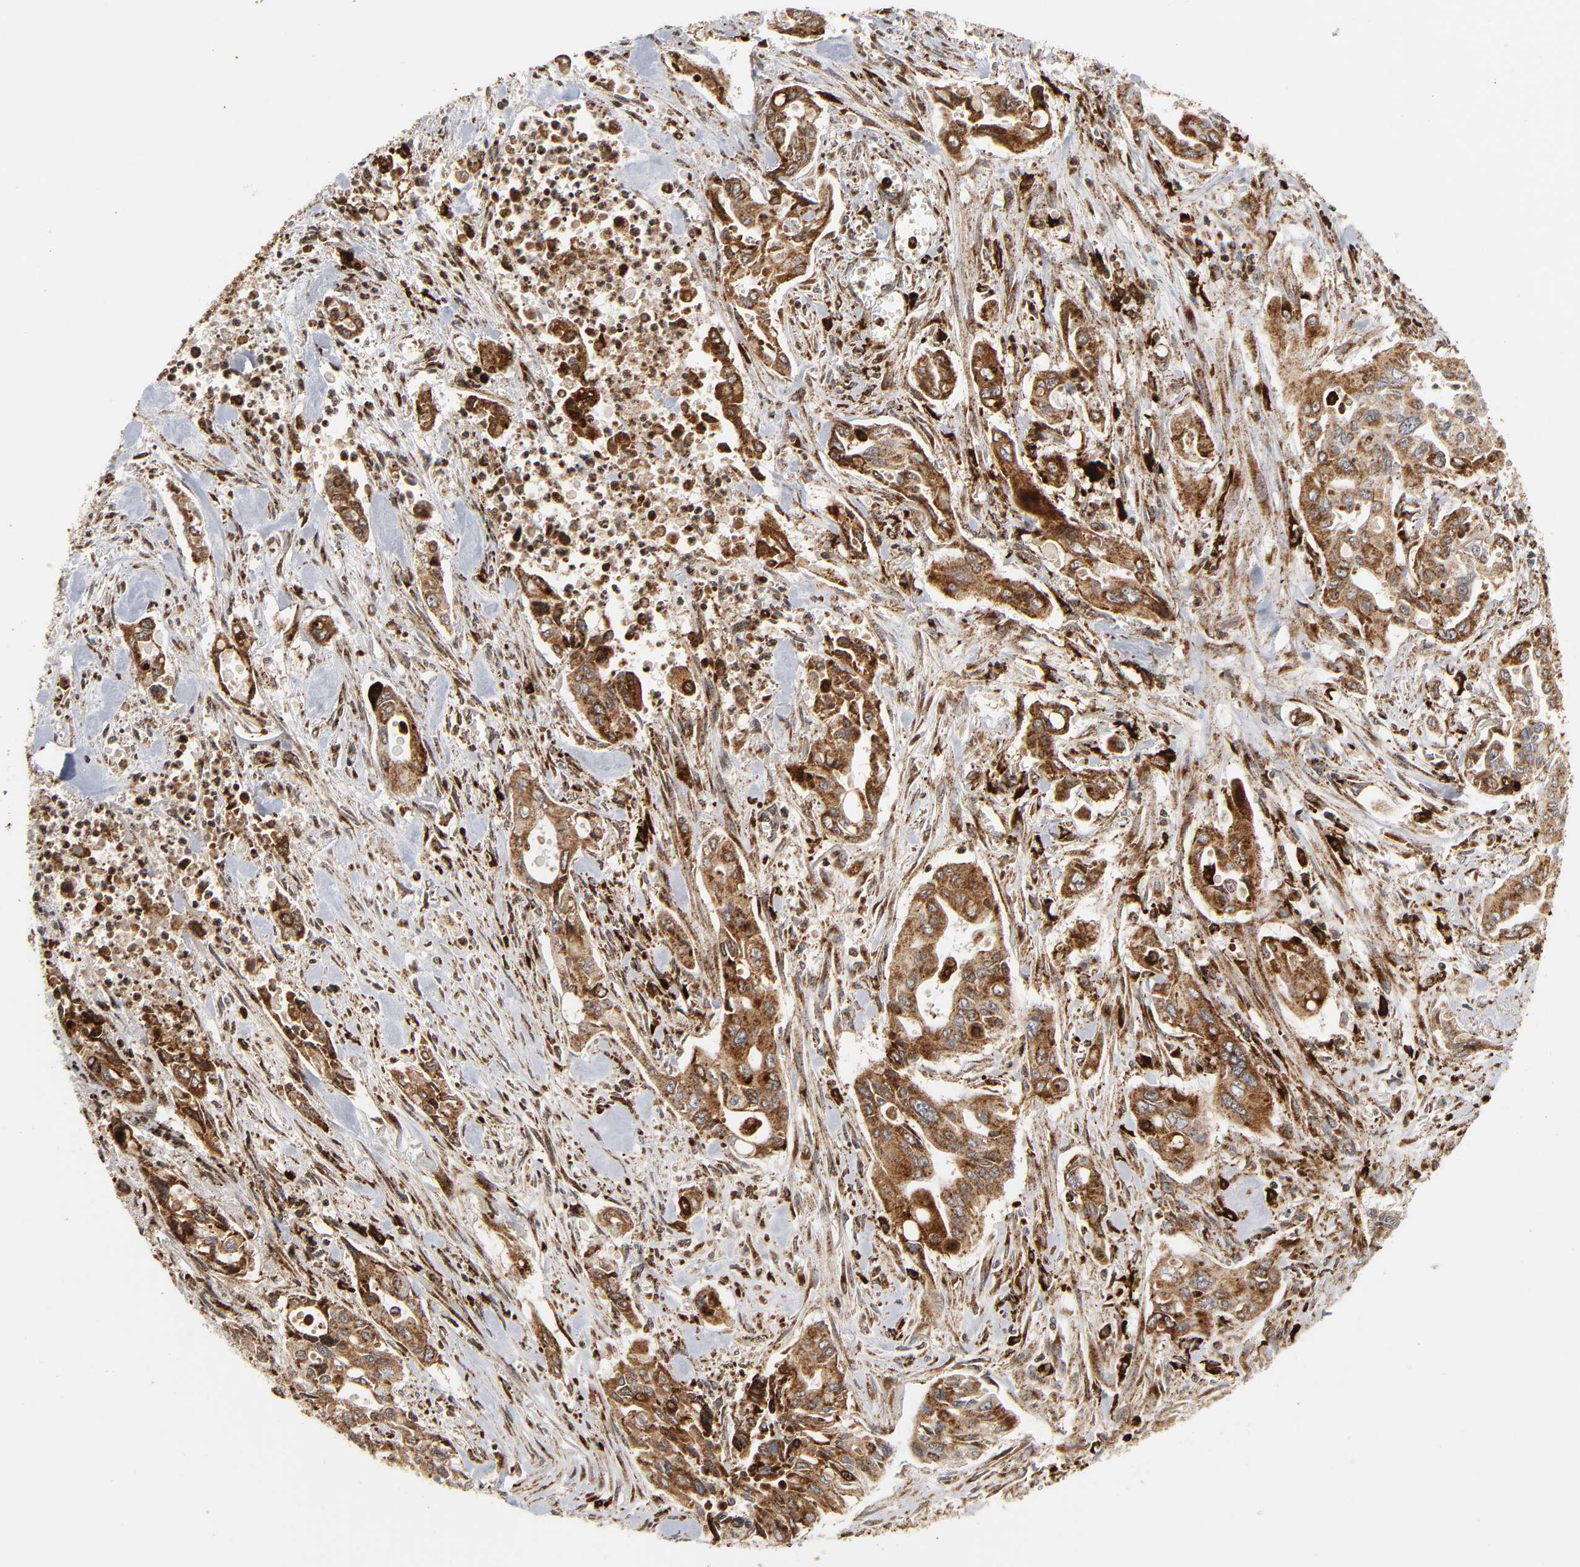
{"staining": {"intensity": "moderate", "quantity": ">75%", "location": "cytoplasmic/membranous"}, "tissue": "pancreatic cancer", "cell_type": "Tumor cells", "image_type": "cancer", "snomed": [{"axis": "morphology", "description": "Adenocarcinoma, NOS"}, {"axis": "topography", "description": "Pancreas"}], "caption": "A high-resolution image shows immunohistochemistry (IHC) staining of pancreatic adenocarcinoma, which shows moderate cytoplasmic/membranous positivity in approximately >75% of tumor cells.", "gene": "PSAP", "patient": {"sex": "male", "age": 77}}